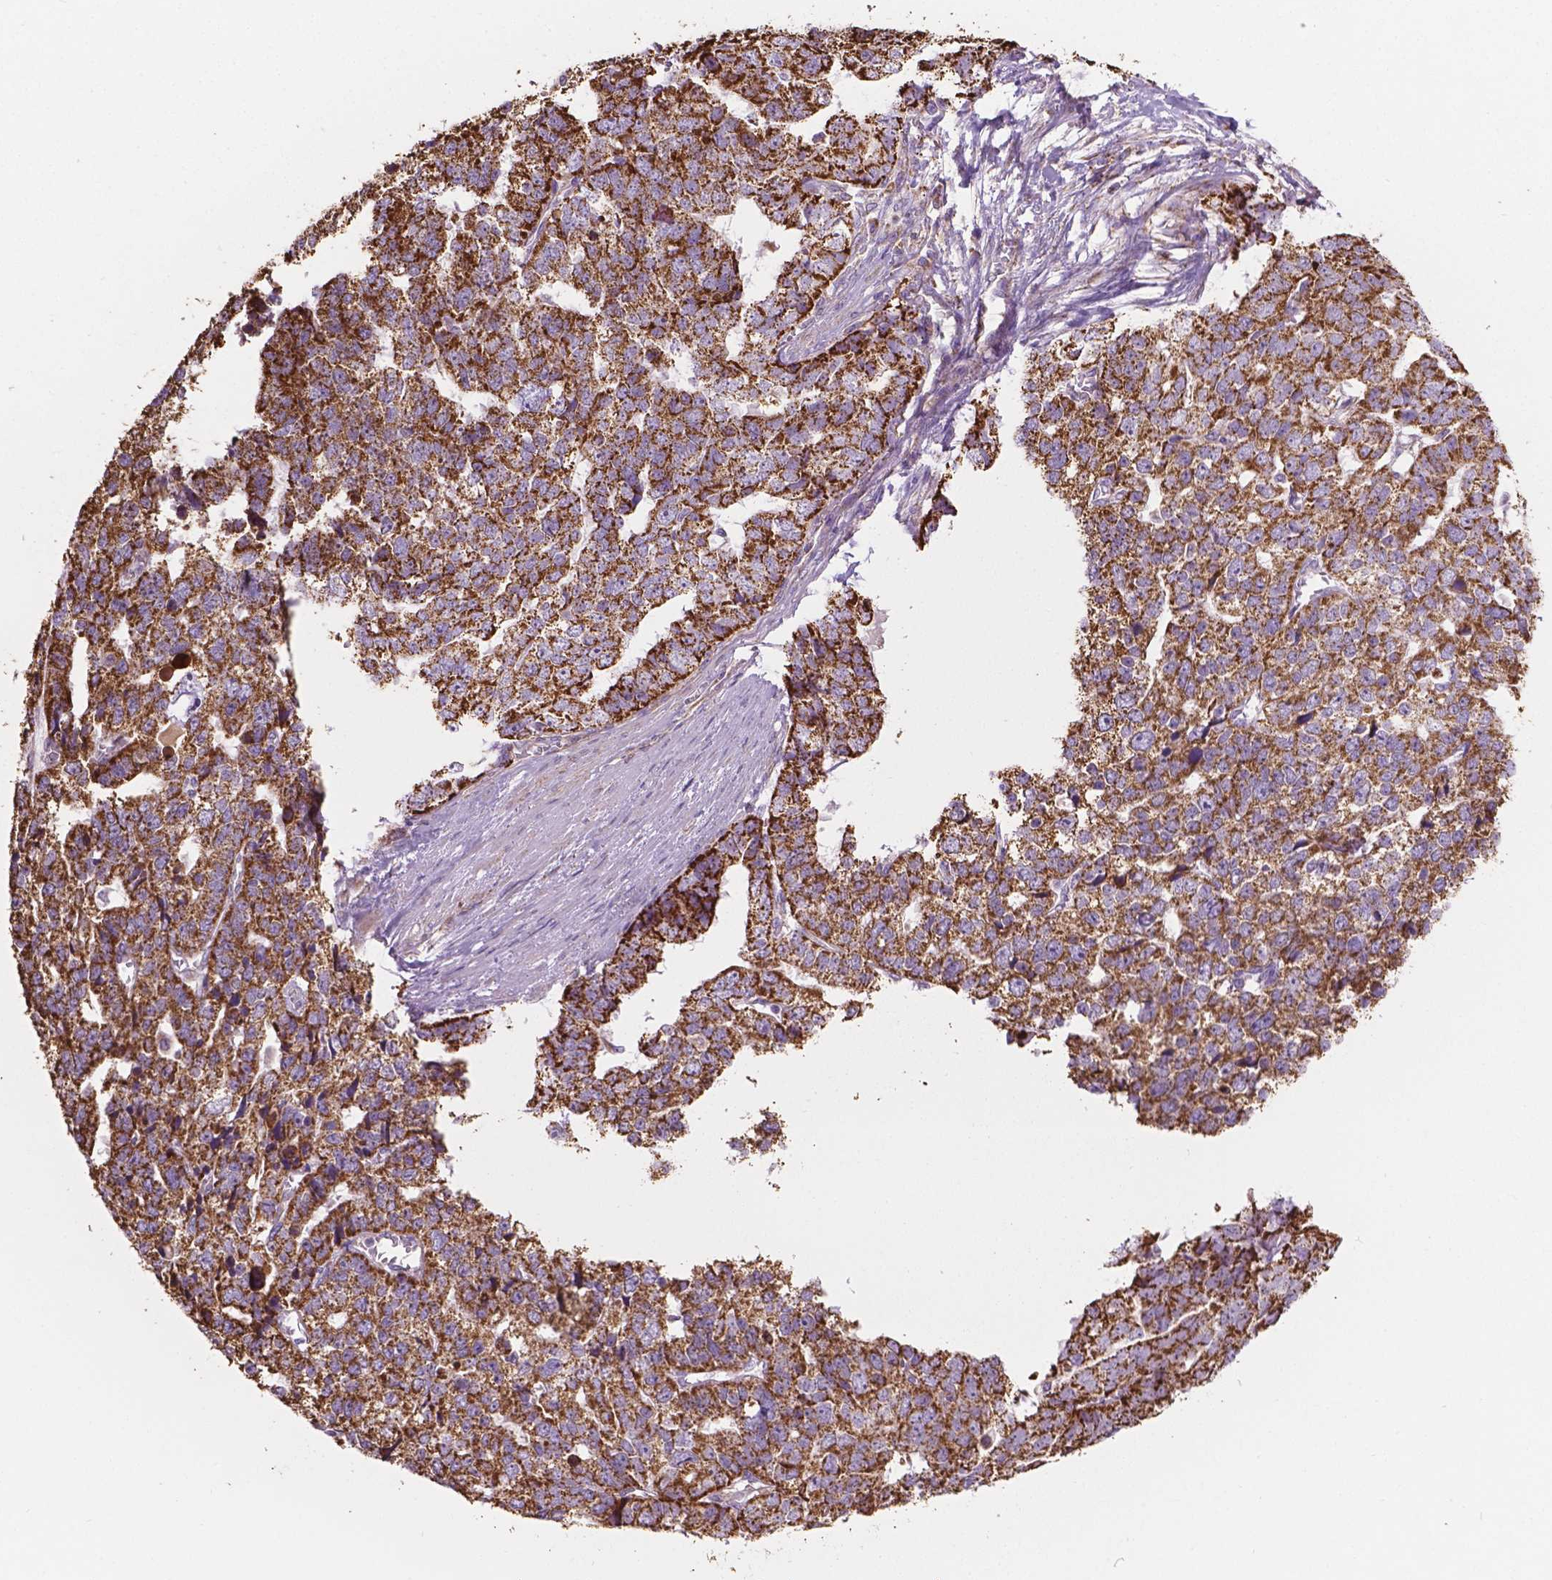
{"staining": {"intensity": "strong", "quantity": ">75%", "location": "cytoplasmic/membranous"}, "tissue": "stomach cancer", "cell_type": "Tumor cells", "image_type": "cancer", "snomed": [{"axis": "morphology", "description": "Adenocarcinoma, NOS"}, {"axis": "topography", "description": "Stomach"}], "caption": "IHC (DAB) staining of human stomach cancer (adenocarcinoma) demonstrates strong cytoplasmic/membranous protein expression in about >75% of tumor cells.", "gene": "PIBF1", "patient": {"sex": "male", "age": 69}}